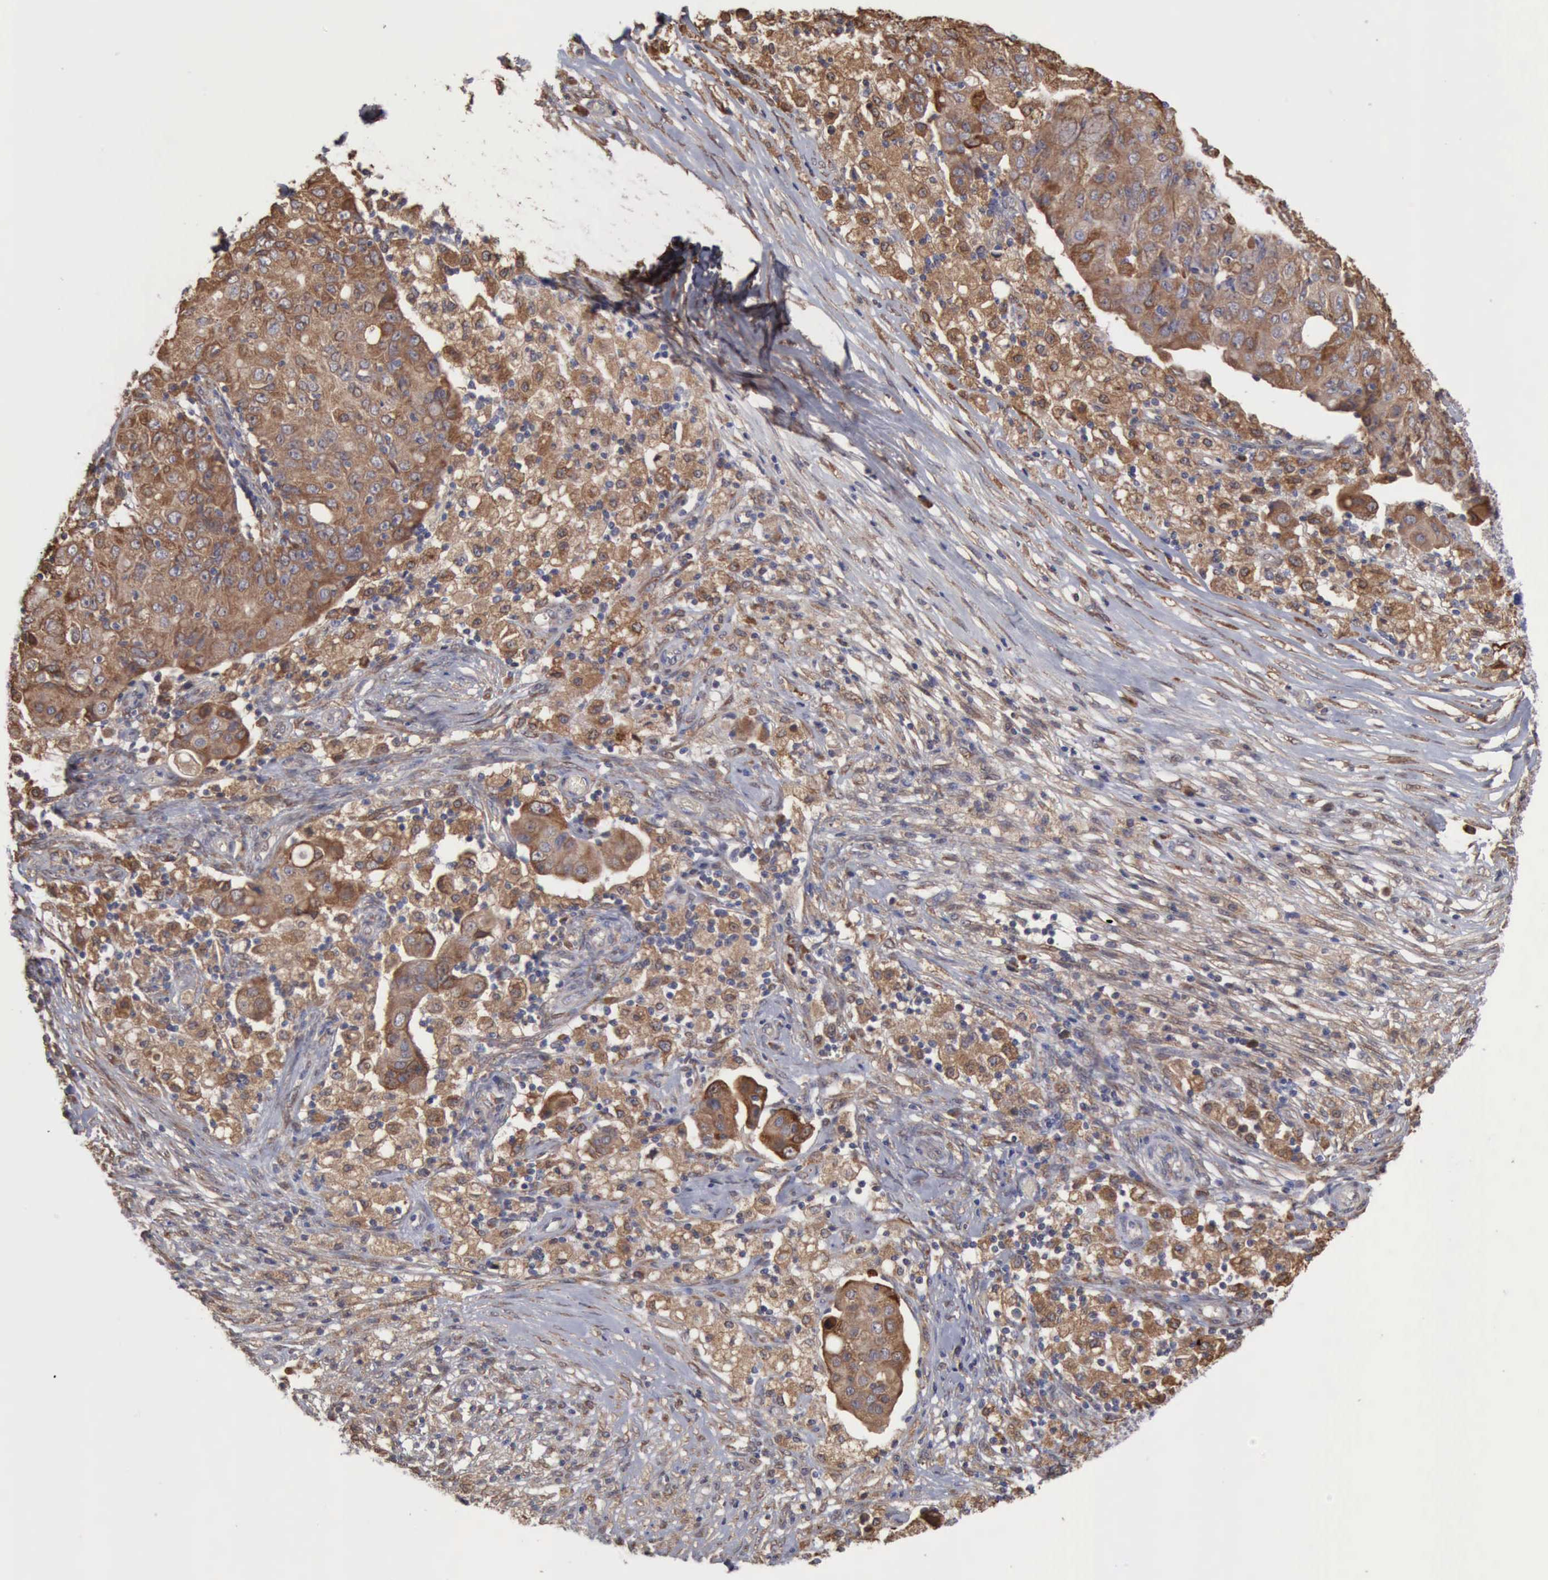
{"staining": {"intensity": "moderate", "quantity": ">75%", "location": "cytoplasmic/membranous"}, "tissue": "ovarian cancer", "cell_type": "Tumor cells", "image_type": "cancer", "snomed": [{"axis": "morphology", "description": "Carcinoma, endometroid"}, {"axis": "topography", "description": "Ovary"}], "caption": "Immunohistochemistry (IHC) (DAB) staining of ovarian cancer reveals moderate cytoplasmic/membranous protein expression in approximately >75% of tumor cells. Nuclei are stained in blue.", "gene": "APOL2", "patient": {"sex": "female", "age": 42}}